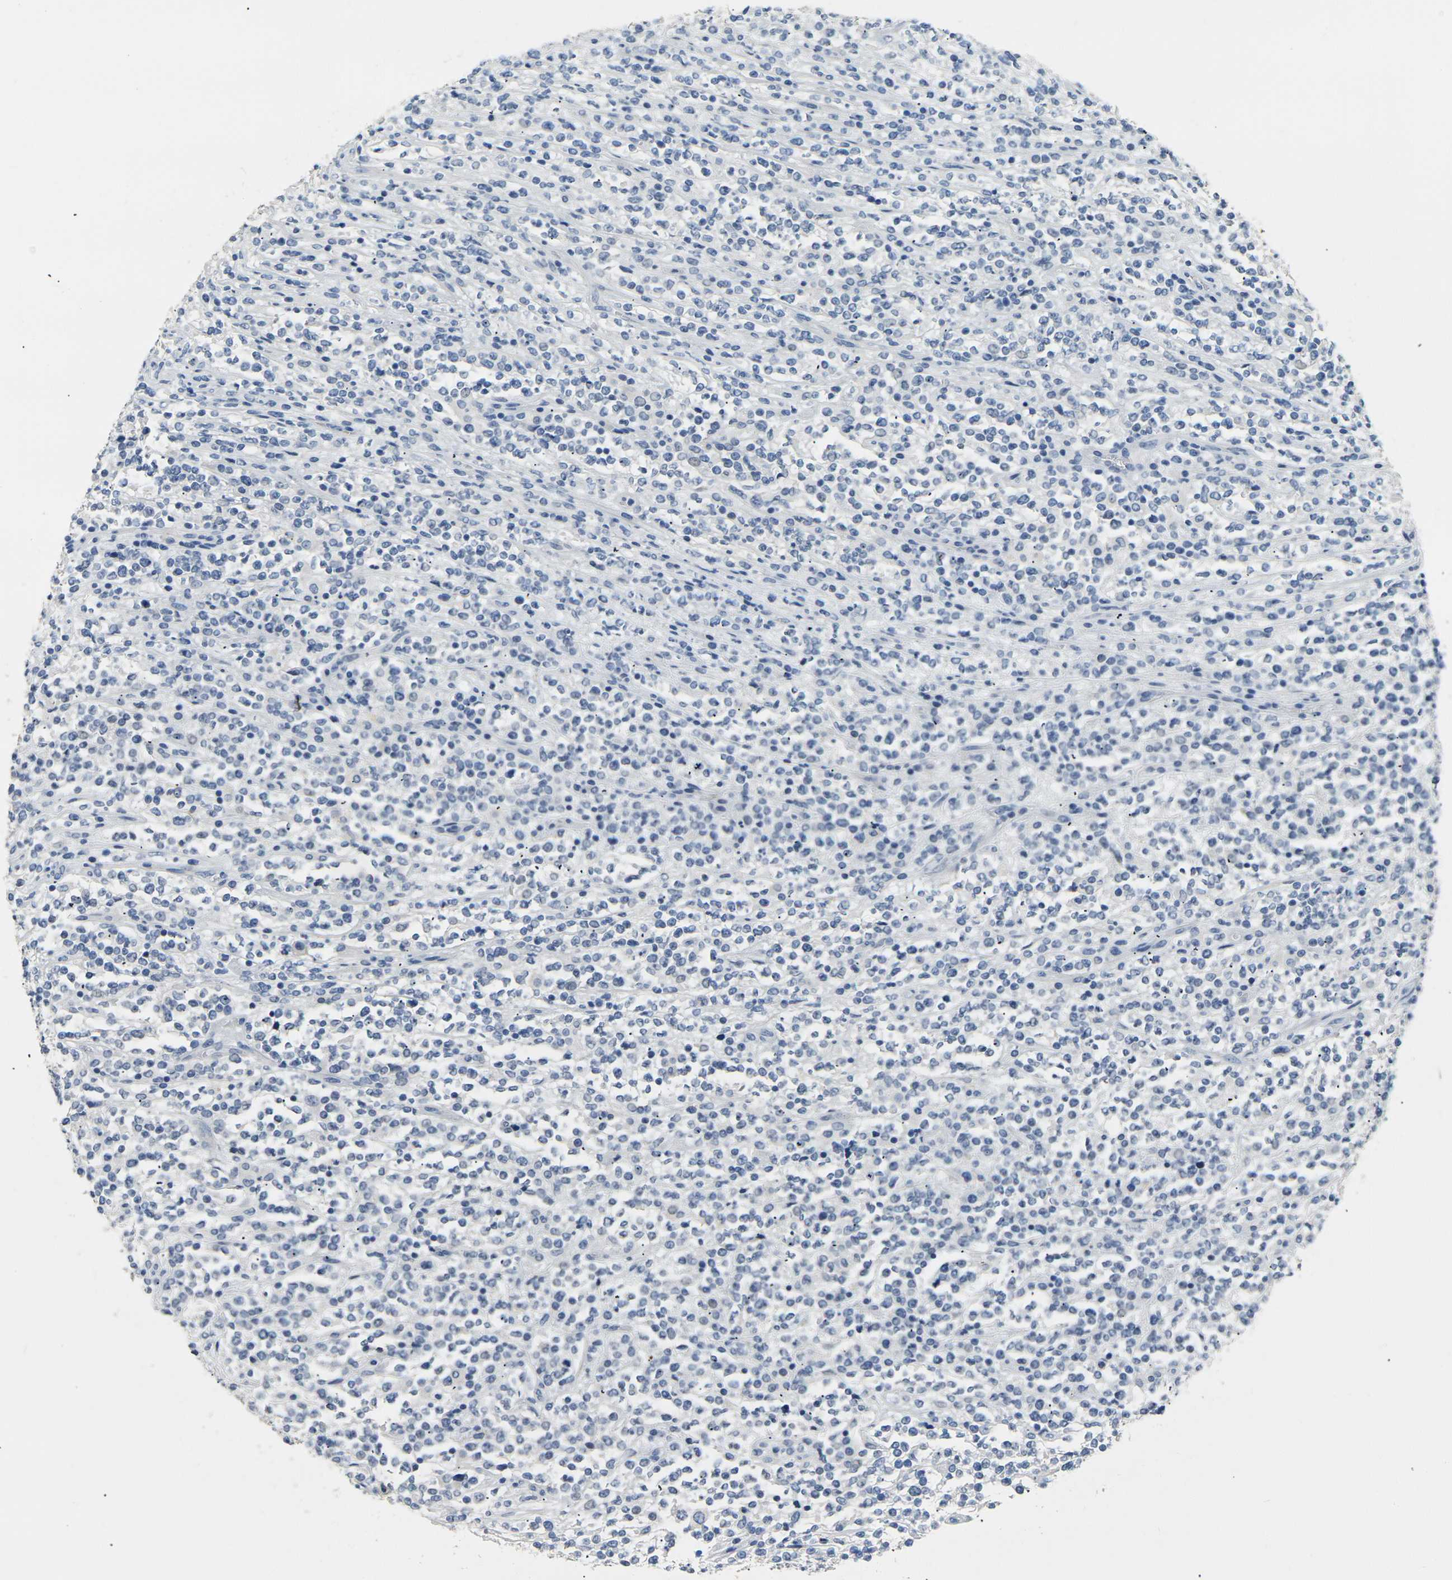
{"staining": {"intensity": "negative", "quantity": "none", "location": "none"}, "tissue": "lymphoma", "cell_type": "Tumor cells", "image_type": "cancer", "snomed": [{"axis": "morphology", "description": "Malignant lymphoma, non-Hodgkin's type, High grade"}, {"axis": "topography", "description": "Soft tissue"}], "caption": "Immunohistochemical staining of human high-grade malignant lymphoma, non-Hodgkin's type displays no significant expression in tumor cells.", "gene": "CLDN7", "patient": {"sex": "male", "age": 18}}